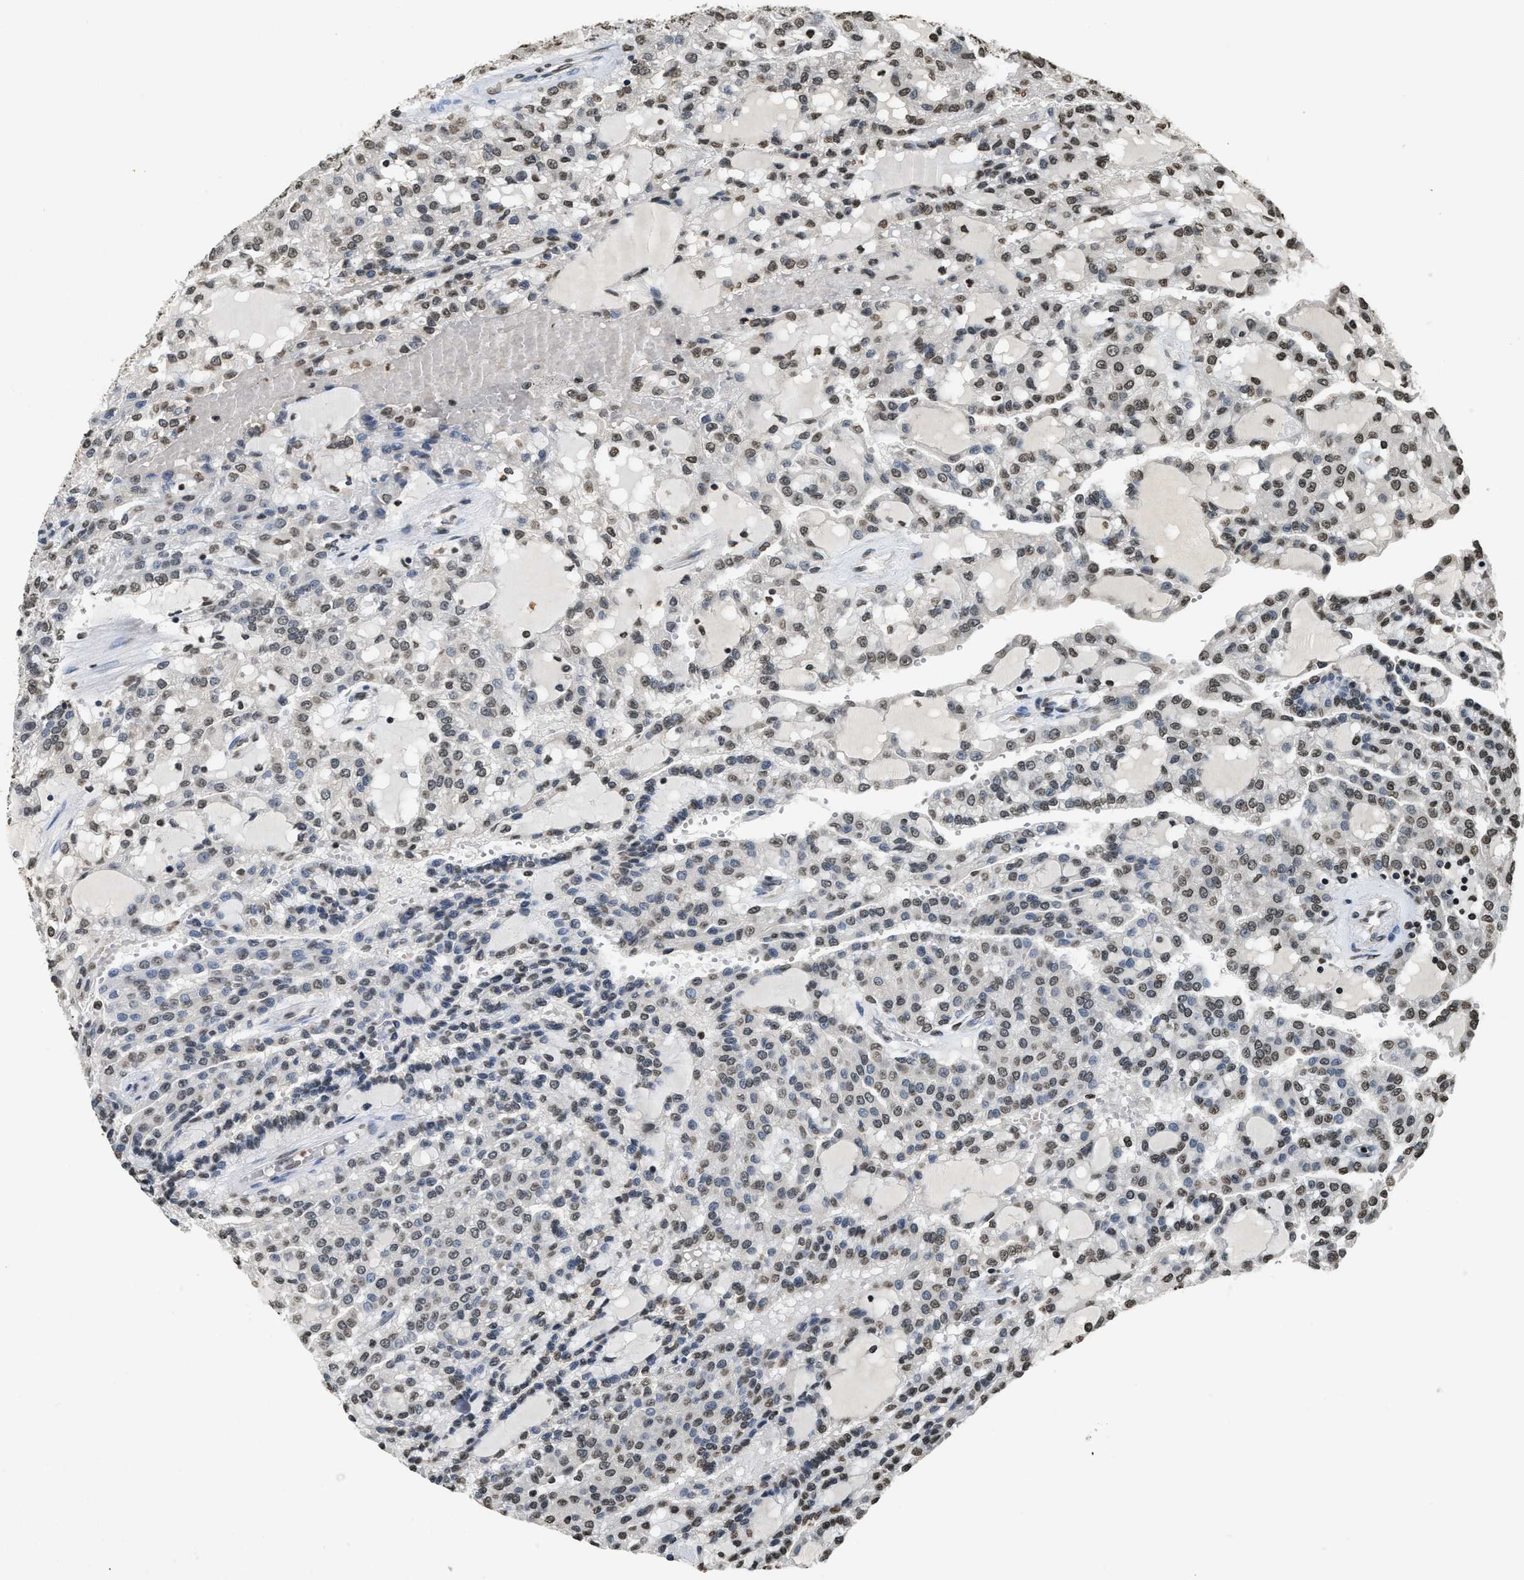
{"staining": {"intensity": "weak", "quantity": ">75%", "location": "nuclear"}, "tissue": "renal cancer", "cell_type": "Tumor cells", "image_type": "cancer", "snomed": [{"axis": "morphology", "description": "Adenocarcinoma, NOS"}, {"axis": "topography", "description": "Kidney"}], "caption": "Immunohistochemical staining of renal cancer shows low levels of weak nuclear positivity in about >75% of tumor cells. The staining was performed using DAB, with brown indicating positive protein expression. Nuclei are stained blue with hematoxylin.", "gene": "DNASE1L3", "patient": {"sex": "male", "age": 63}}